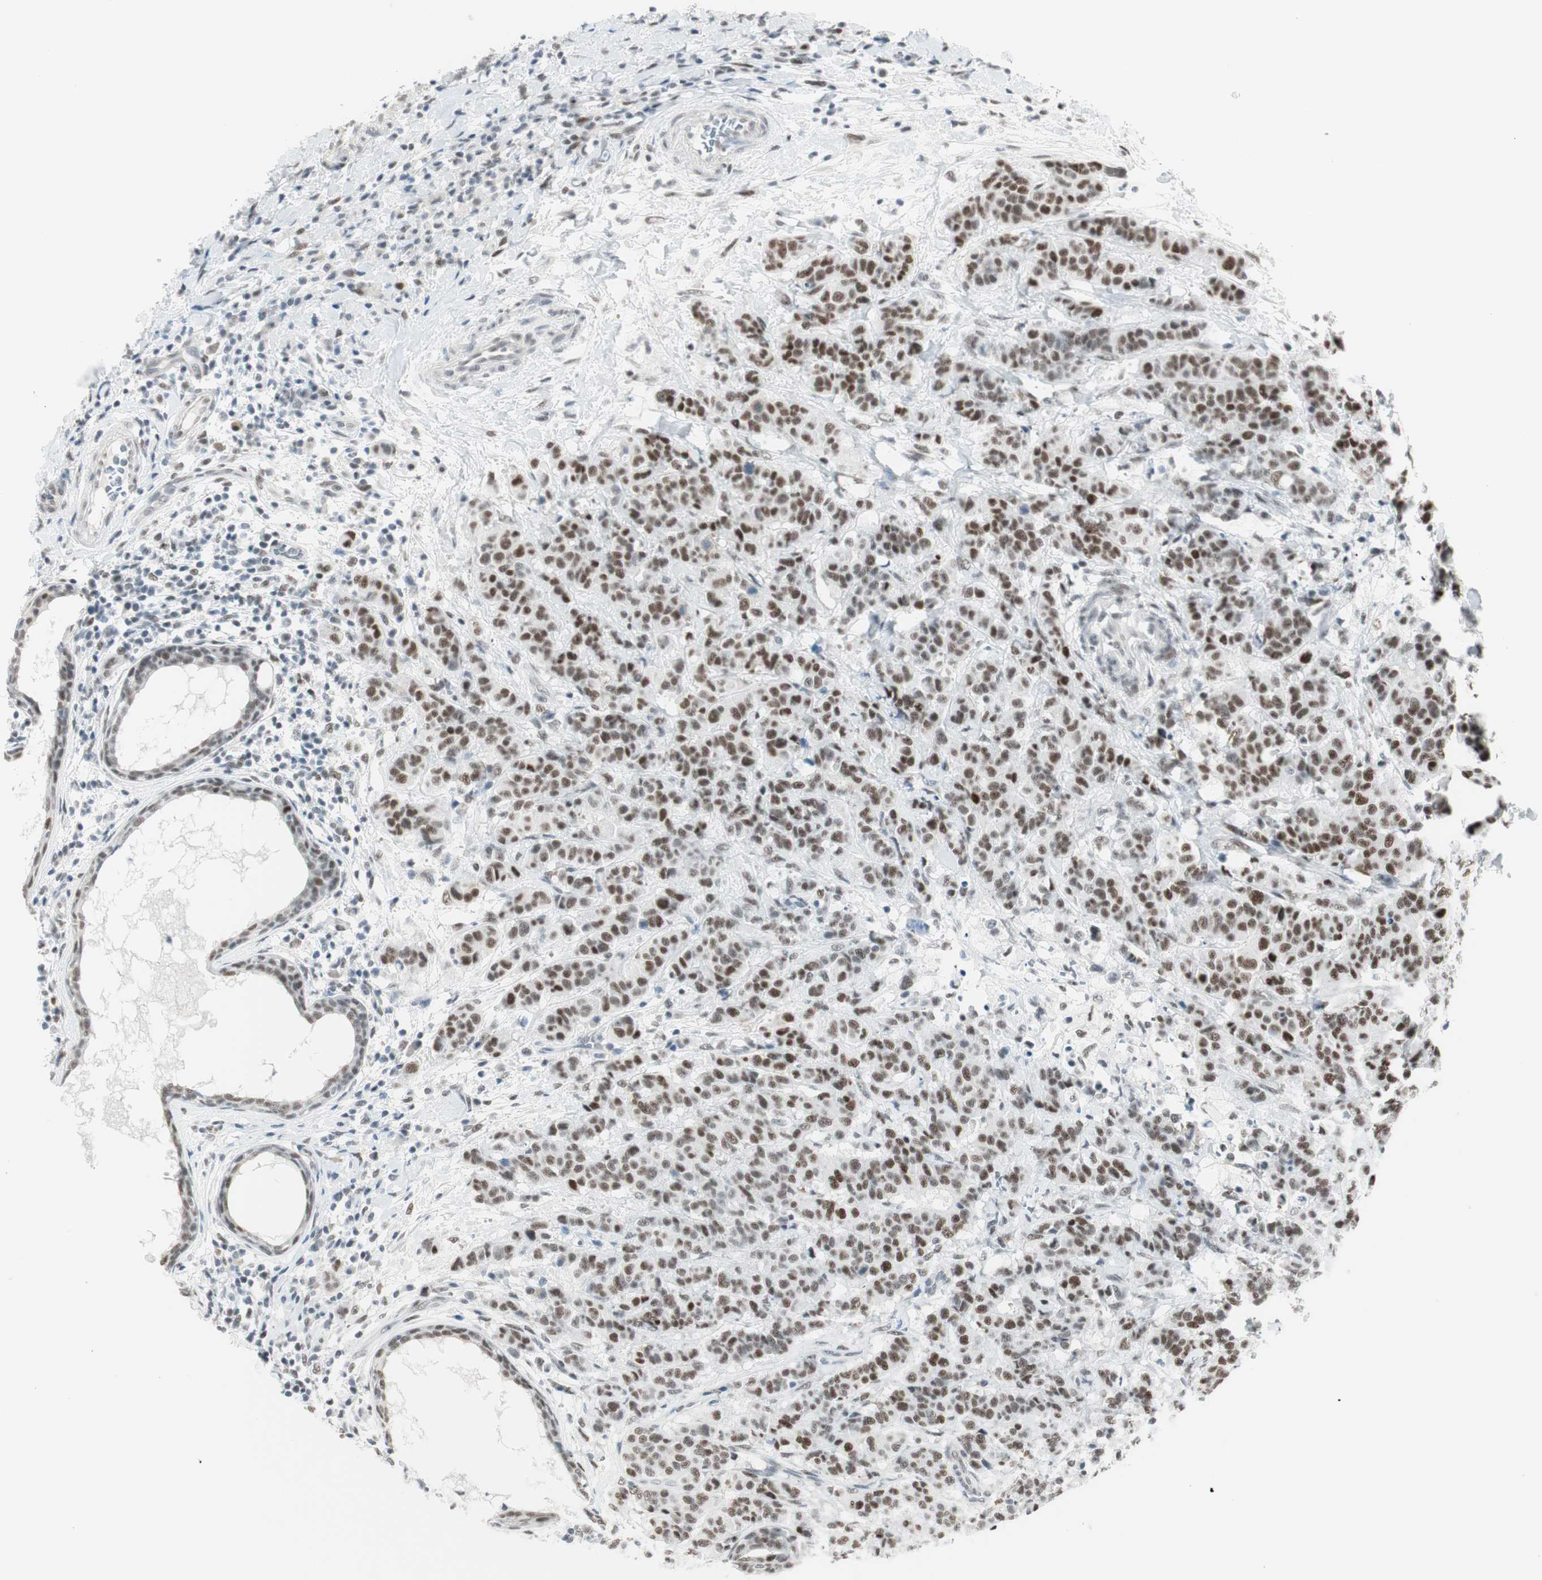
{"staining": {"intensity": "moderate", "quantity": ">75%", "location": "nuclear"}, "tissue": "breast cancer", "cell_type": "Tumor cells", "image_type": "cancer", "snomed": [{"axis": "morphology", "description": "Duct carcinoma"}, {"axis": "topography", "description": "Breast"}], "caption": "Protein staining of infiltrating ductal carcinoma (breast) tissue shows moderate nuclear expression in approximately >75% of tumor cells.", "gene": "HEXIM1", "patient": {"sex": "female", "age": 40}}